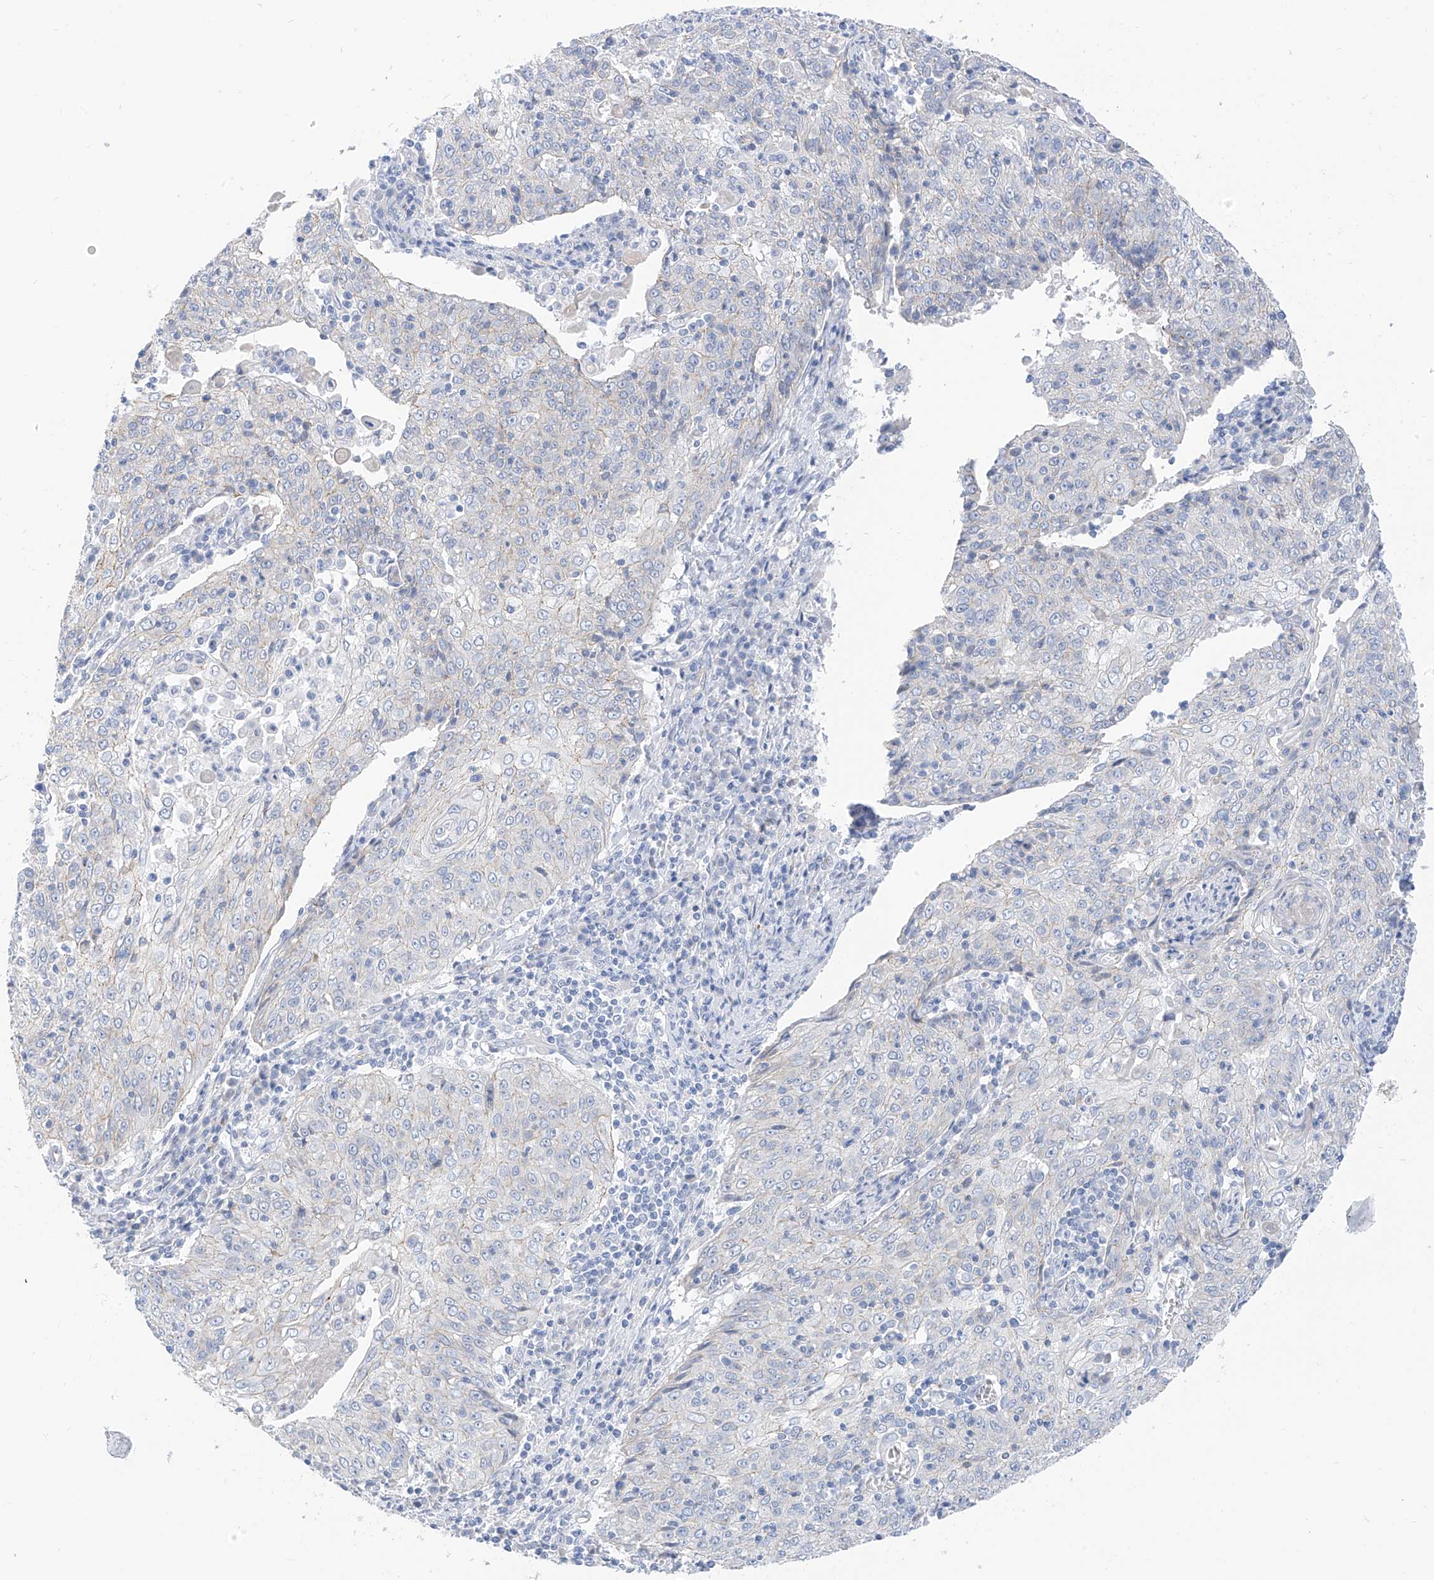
{"staining": {"intensity": "negative", "quantity": "none", "location": "none"}, "tissue": "cervical cancer", "cell_type": "Tumor cells", "image_type": "cancer", "snomed": [{"axis": "morphology", "description": "Squamous cell carcinoma, NOS"}, {"axis": "topography", "description": "Cervix"}], "caption": "The histopathology image exhibits no staining of tumor cells in cervical cancer (squamous cell carcinoma).", "gene": "ITGA9", "patient": {"sex": "female", "age": 48}}